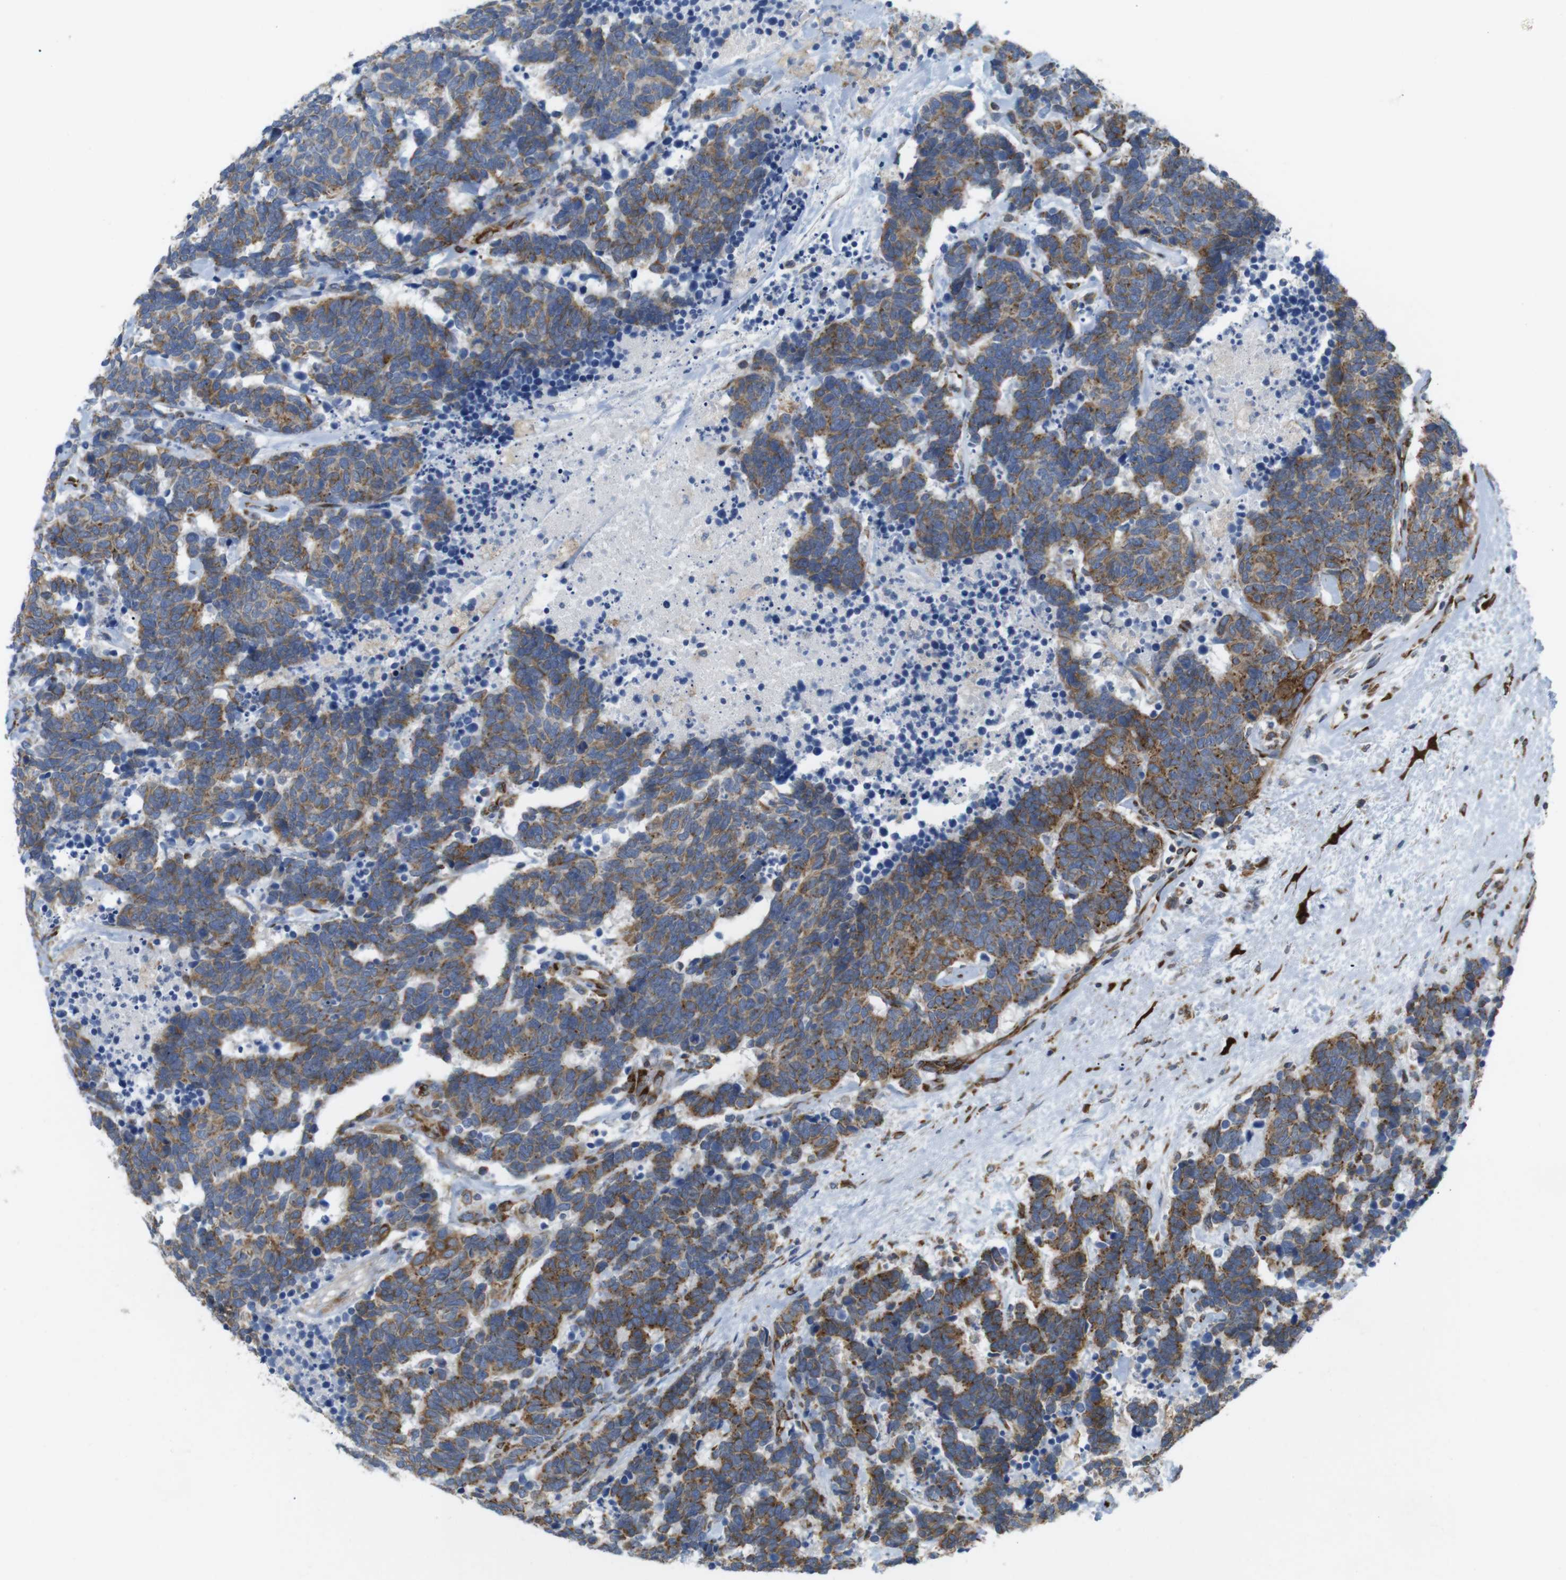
{"staining": {"intensity": "moderate", "quantity": ">75%", "location": "cytoplasmic/membranous"}, "tissue": "carcinoid", "cell_type": "Tumor cells", "image_type": "cancer", "snomed": [{"axis": "morphology", "description": "Carcinoma, NOS"}, {"axis": "morphology", "description": "Carcinoid, malignant, NOS"}, {"axis": "topography", "description": "Urinary bladder"}], "caption": "A micrograph of human carcinoma stained for a protein shows moderate cytoplasmic/membranous brown staining in tumor cells. (Brightfield microscopy of DAB IHC at high magnification).", "gene": "PCNX2", "patient": {"sex": "male", "age": 57}}